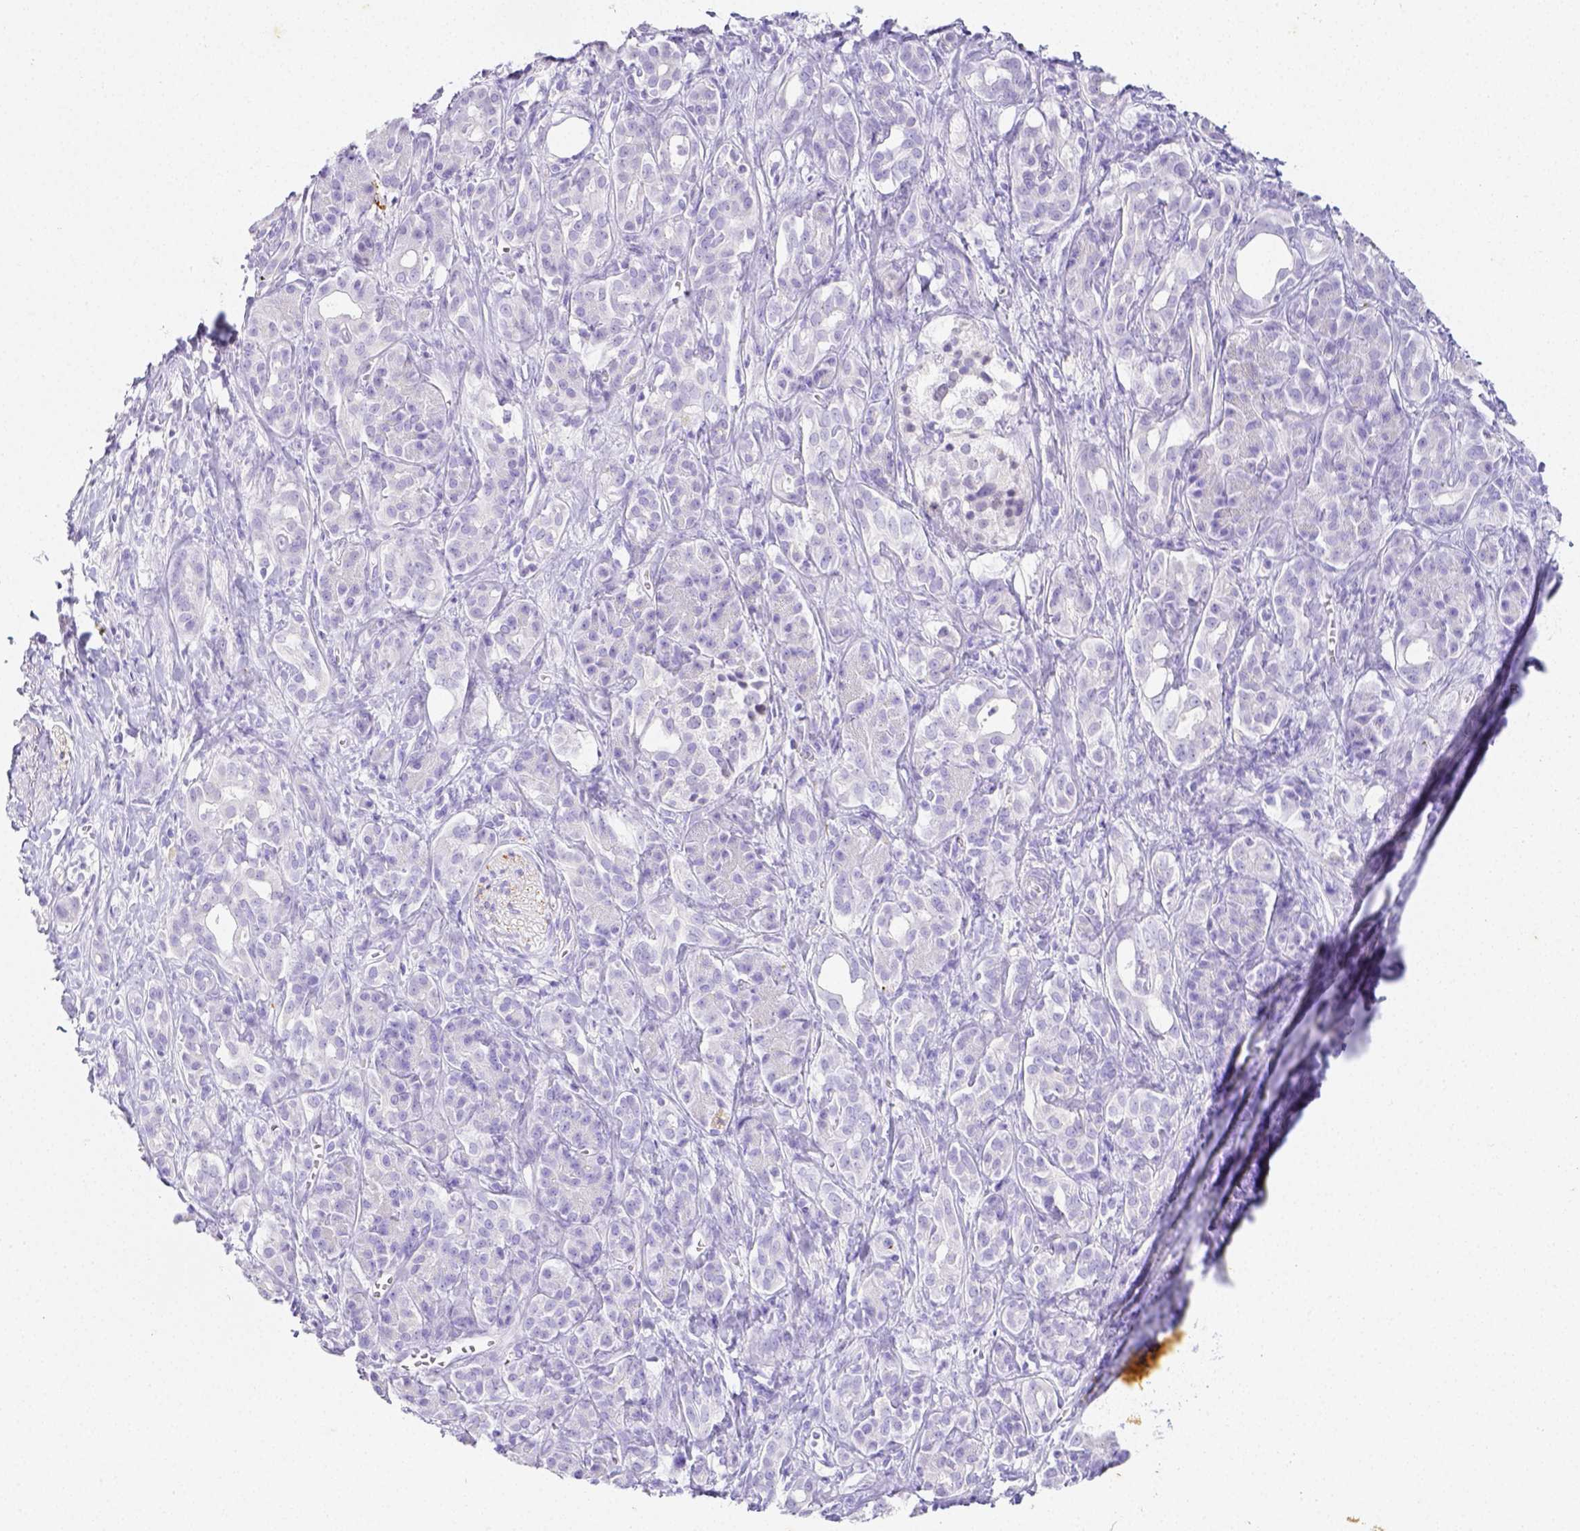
{"staining": {"intensity": "negative", "quantity": "none", "location": "none"}, "tissue": "pancreatic cancer", "cell_type": "Tumor cells", "image_type": "cancer", "snomed": [{"axis": "morphology", "description": "Adenocarcinoma, NOS"}, {"axis": "topography", "description": "Pancreas"}], "caption": "Immunohistochemistry (IHC) micrograph of human pancreatic cancer (adenocarcinoma) stained for a protein (brown), which exhibits no staining in tumor cells.", "gene": "ARHGAP36", "patient": {"sex": "male", "age": 61}}